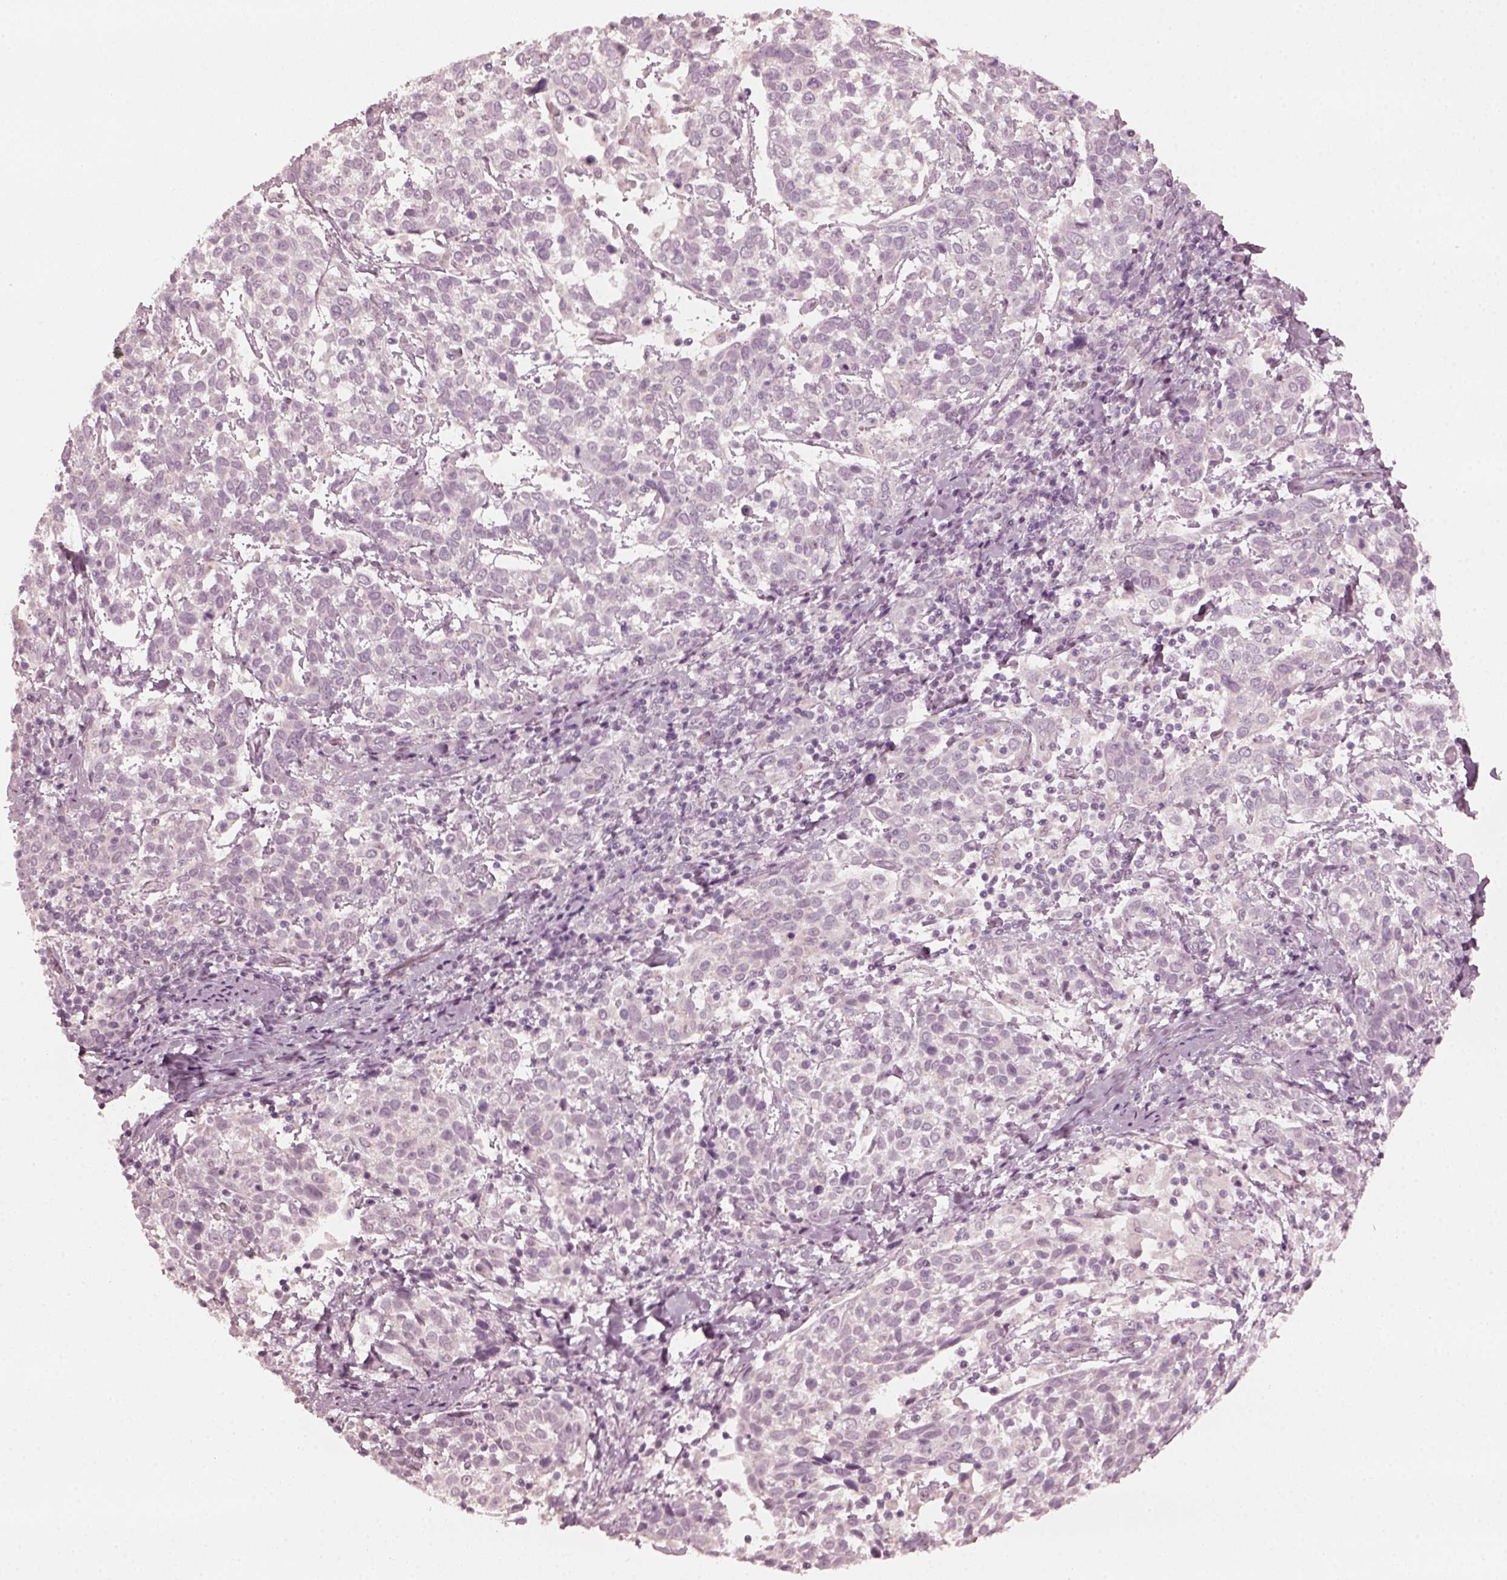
{"staining": {"intensity": "negative", "quantity": "none", "location": "none"}, "tissue": "cervical cancer", "cell_type": "Tumor cells", "image_type": "cancer", "snomed": [{"axis": "morphology", "description": "Squamous cell carcinoma, NOS"}, {"axis": "topography", "description": "Cervix"}], "caption": "Cervical cancer was stained to show a protein in brown. There is no significant staining in tumor cells. (Brightfield microscopy of DAB IHC at high magnification).", "gene": "CCDC170", "patient": {"sex": "female", "age": 61}}